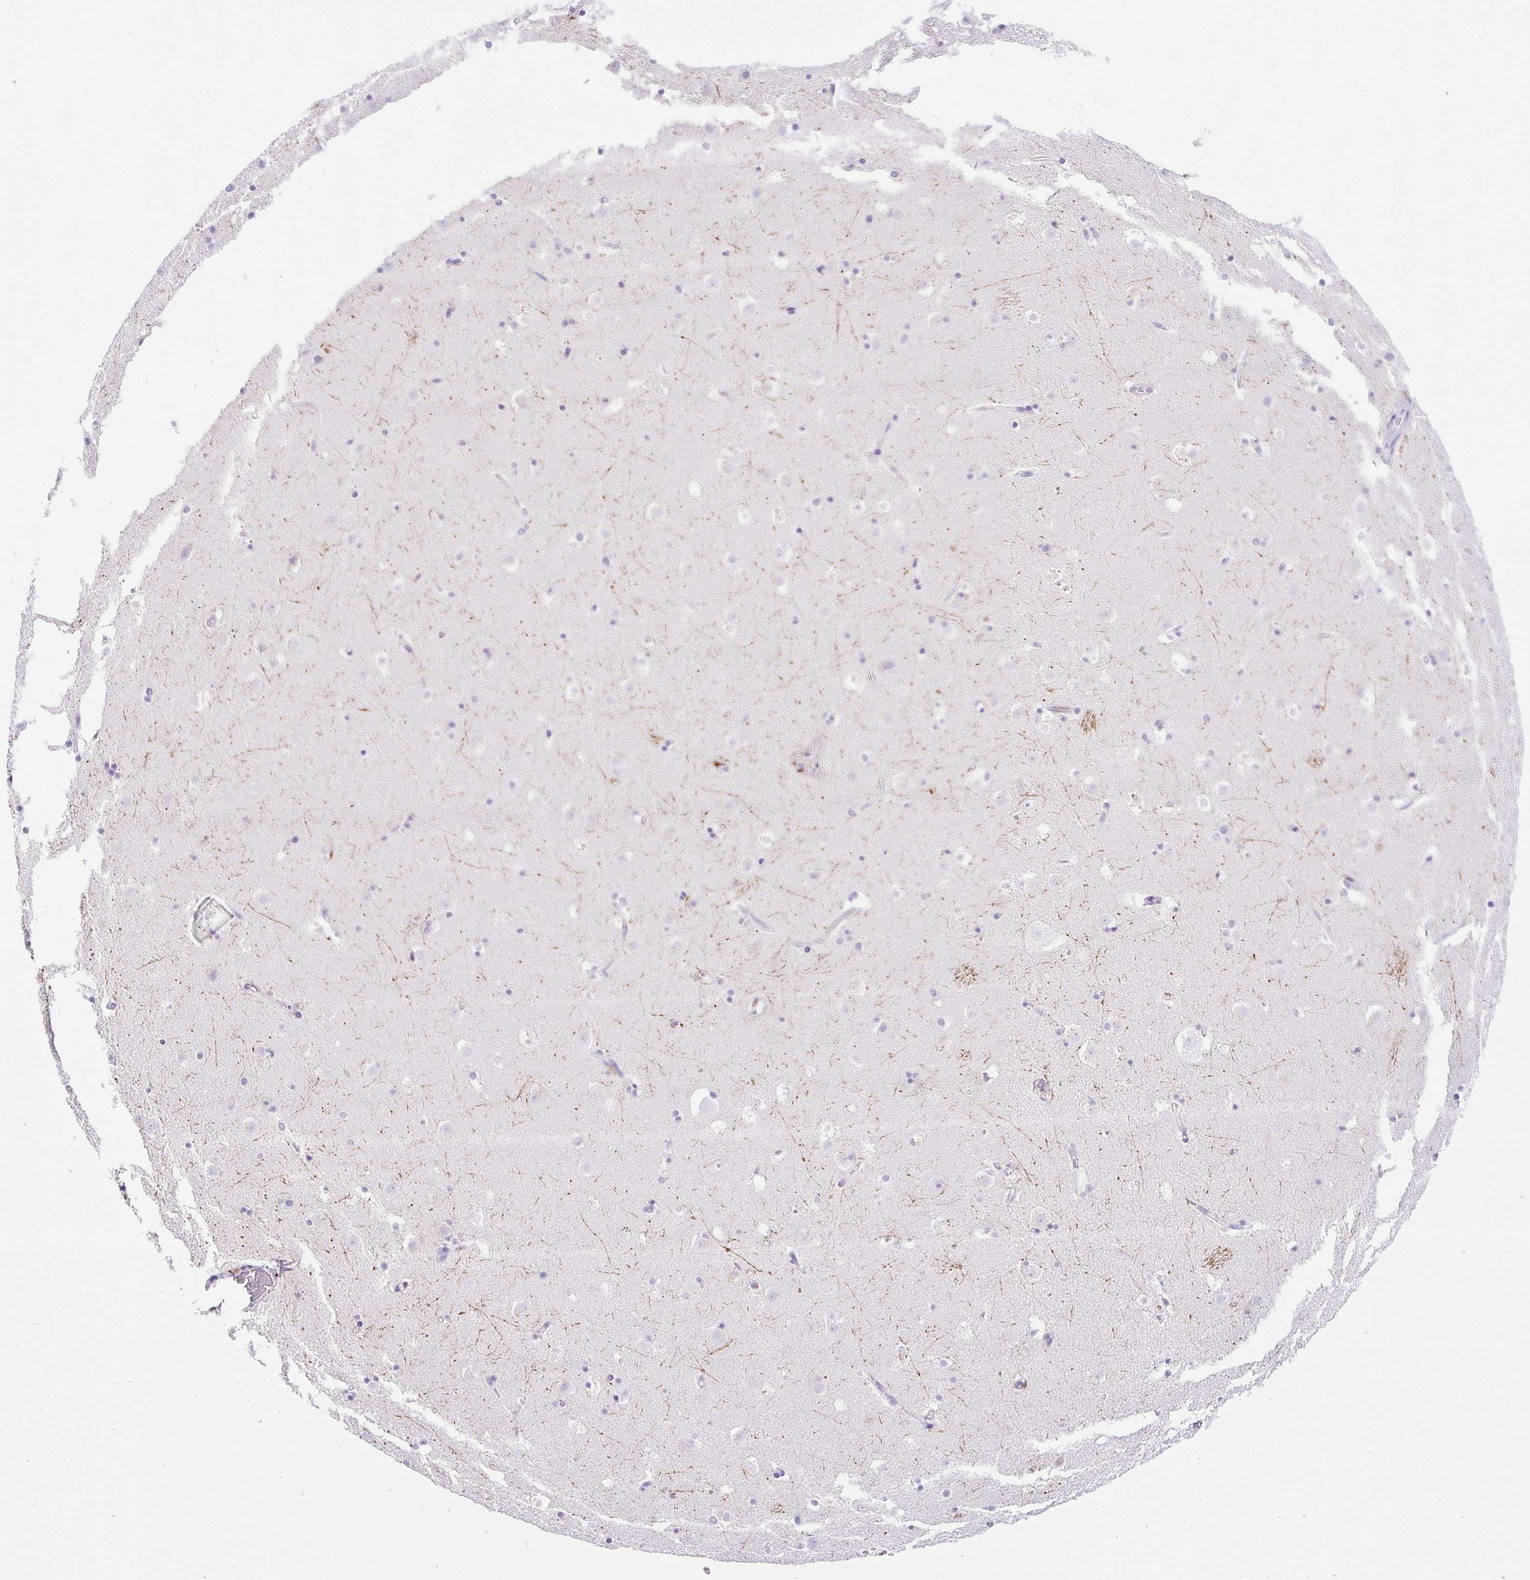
{"staining": {"intensity": "negative", "quantity": "none", "location": "none"}, "tissue": "caudate", "cell_type": "Glial cells", "image_type": "normal", "snomed": [{"axis": "morphology", "description": "Normal tissue, NOS"}, {"axis": "topography", "description": "Lateral ventricle wall"}], "caption": "DAB (3,3'-diaminobenzidine) immunohistochemical staining of normal human caudate demonstrates no significant positivity in glial cells. (IHC, brightfield microscopy, high magnification).", "gene": "HEXB", "patient": {"sex": "male", "age": 37}}